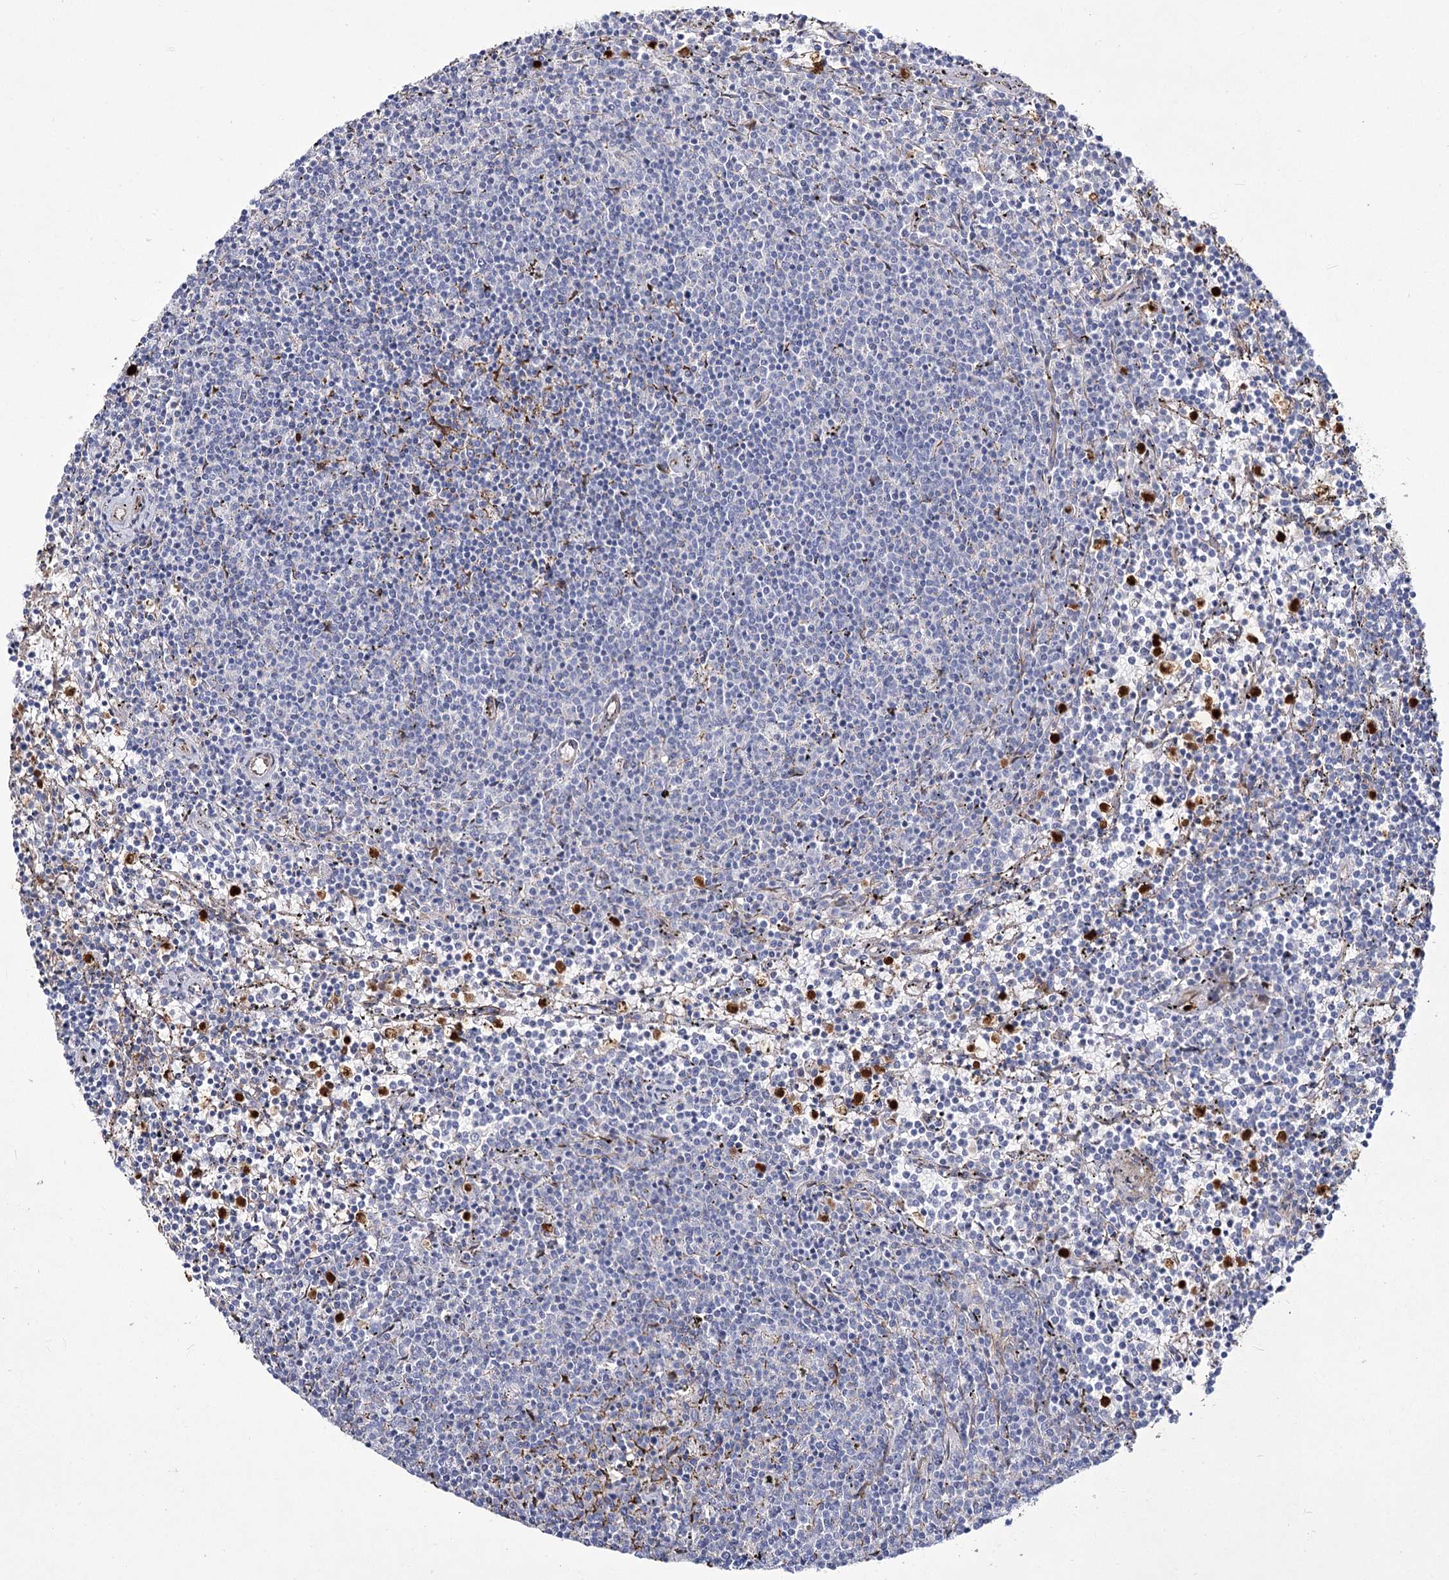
{"staining": {"intensity": "negative", "quantity": "none", "location": "none"}, "tissue": "lymphoma", "cell_type": "Tumor cells", "image_type": "cancer", "snomed": [{"axis": "morphology", "description": "Malignant lymphoma, non-Hodgkin's type, Low grade"}, {"axis": "topography", "description": "Spleen"}], "caption": "This histopathology image is of malignant lymphoma, non-Hodgkin's type (low-grade) stained with IHC to label a protein in brown with the nuclei are counter-stained blue. There is no expression in tumor cells.", "gene": "ME3", "patient": {"sex": "female", "age": 50}}